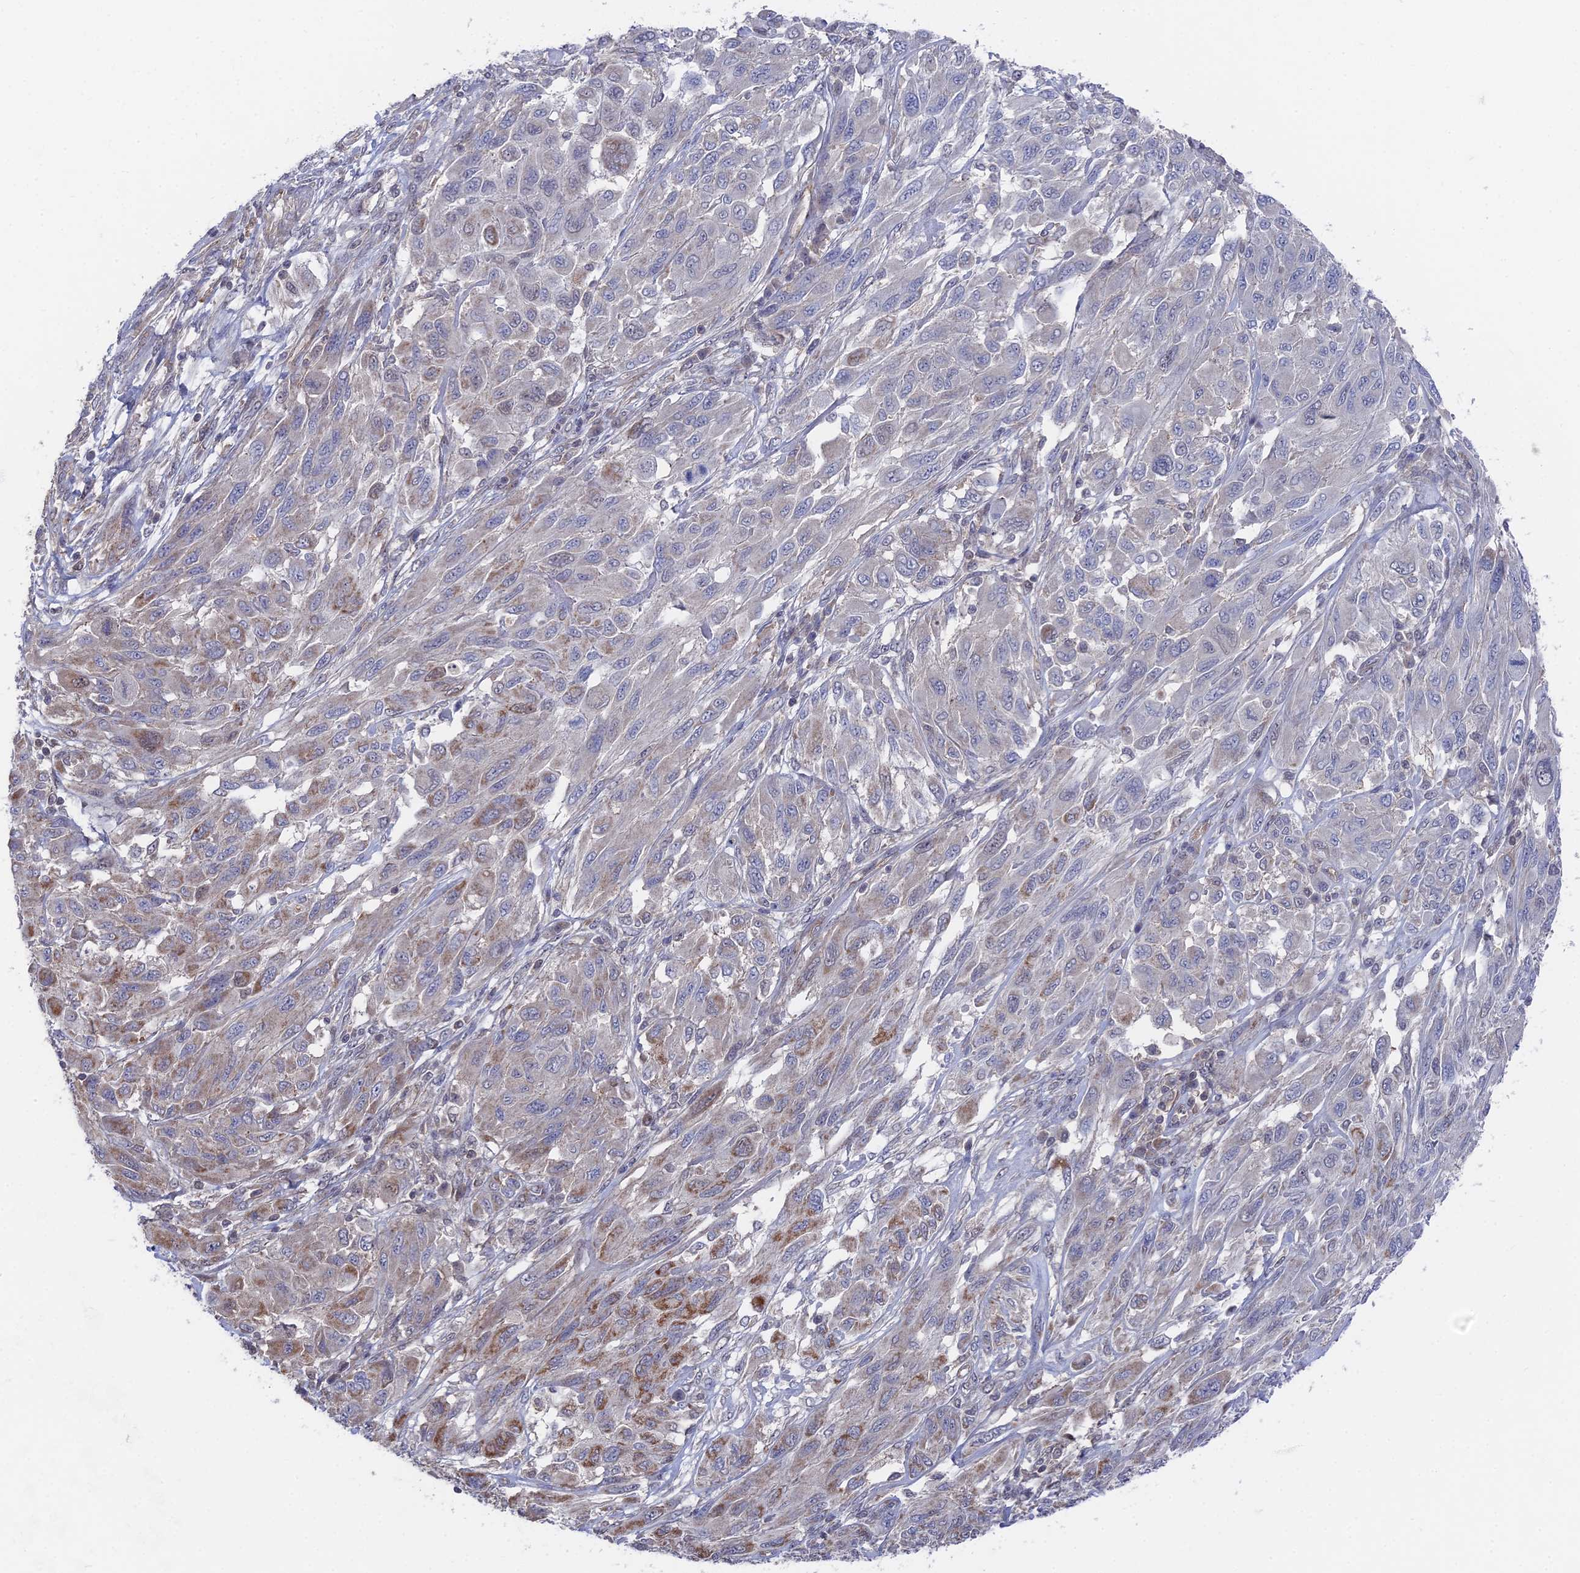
{"staining": {"intensity": "moderate", "quantity": "<25%", "location": "cytoplasmic/membranous"}, "tissue": "melanoma", "cell_type": "Tumor cells", "image_type": "cancer", "snomed": [{"axis": "morphology", "description": "Malignant melanoma, NOS"}, {"axis": "topography", "description": "Skin"}], "caption": "Malignant melanoma tissue demonstrates moderate cytoplasmic/membranous staining in approximately <25% of tumor cells, visualized by immunohistochemistry.", "gene": "UNC5D", "patient": {"sex": "female", "age": 91}}